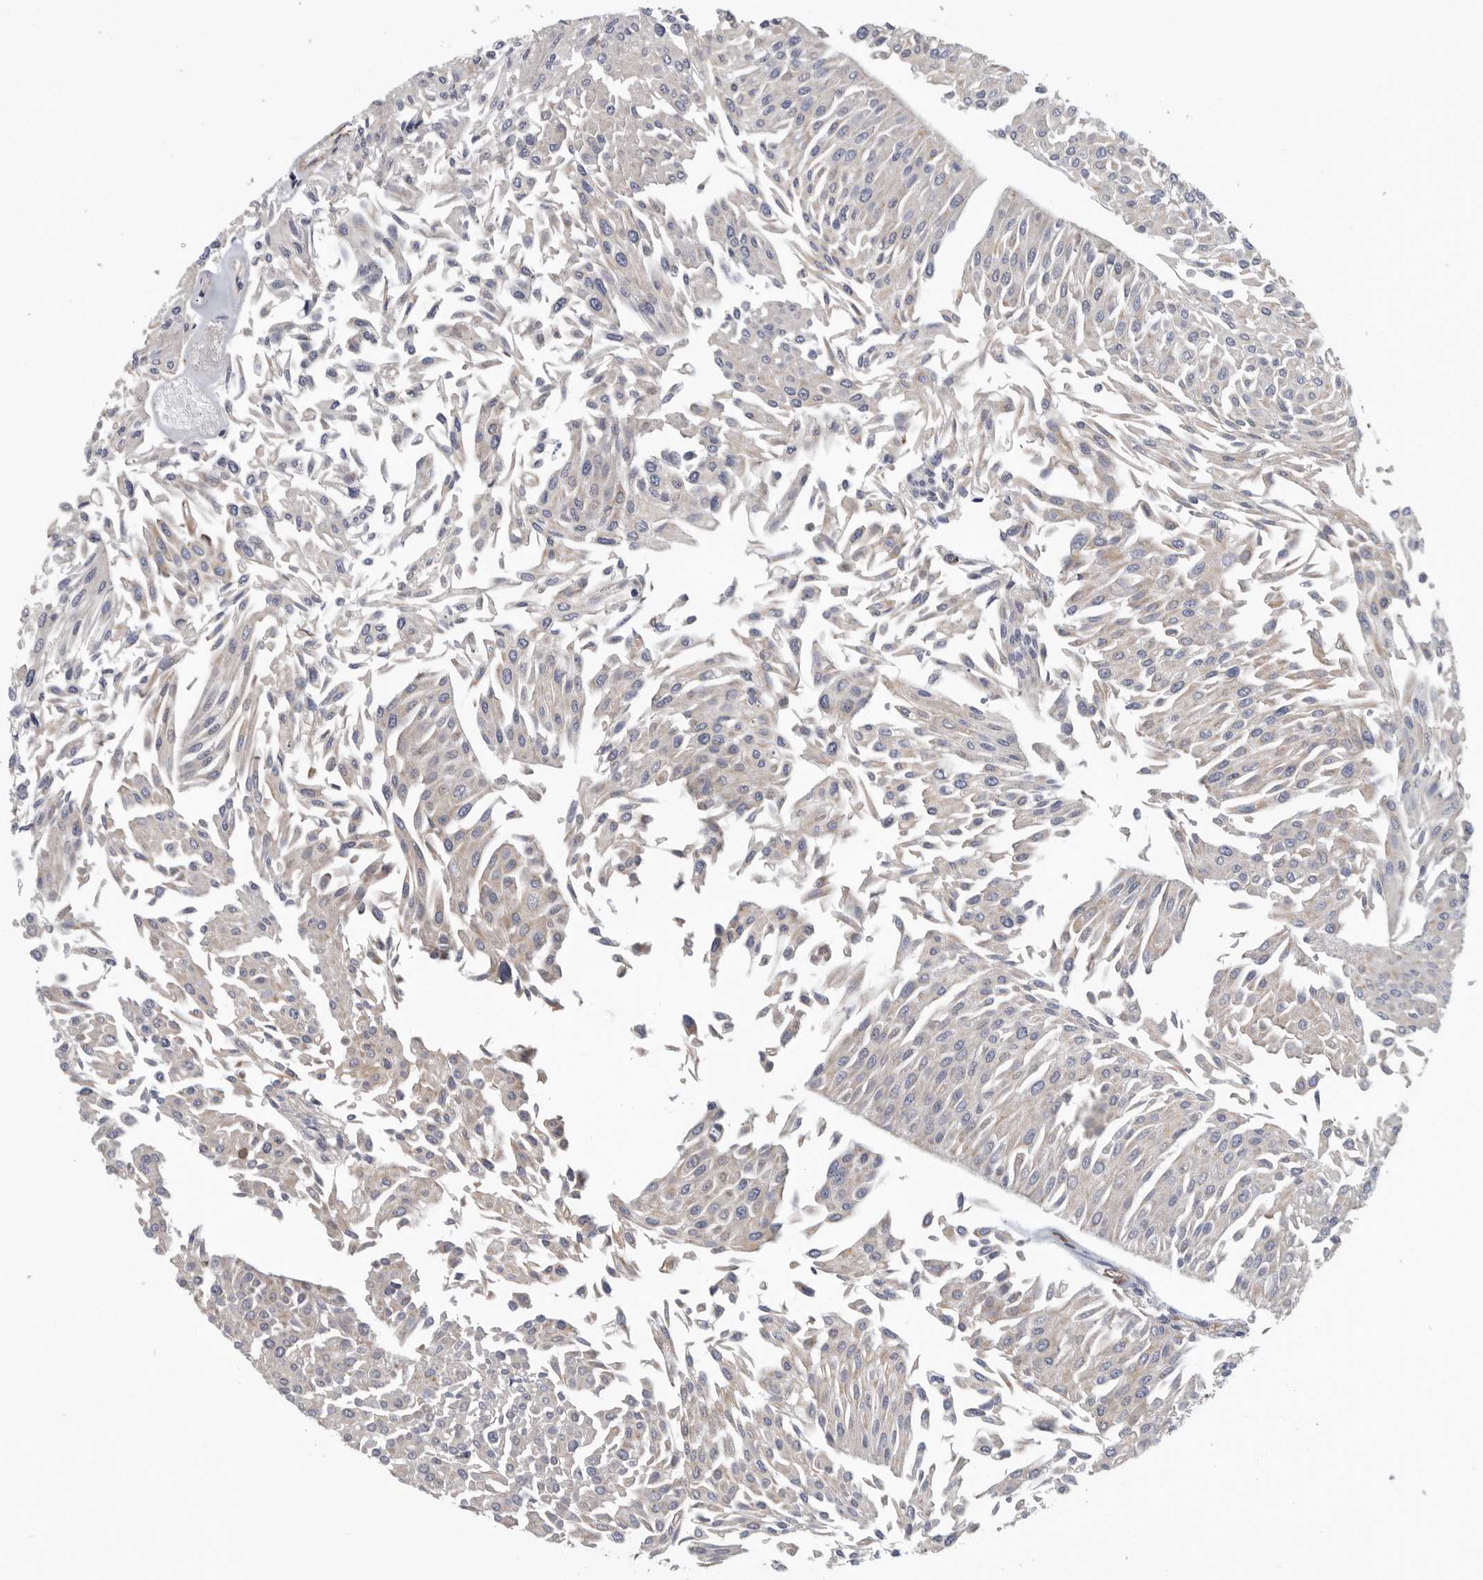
{"staining": {"intensity": "negative", "quantity": "none", "location": "none"}, "tissue": "urothelial cancer", "cell_type": "Tumor cells", "image_type": "cancer", "snomed": [{"axis": "morphology", "description": "Urothelial carcinoma, Low grade"}, {"axis": "topography", "description": "Urinary bladder"}], "caption": "IHC histopathology image of neoplastic tissue: human low-grade urothelial carcinoma stained with DAB reveals no significant protein staining in tumor cells. (DAB immunohistochemistry visualized using brightfield microscopy, high magnification).", "gene": "OXR1", "patient": {"sex": "male", "age": 67}}